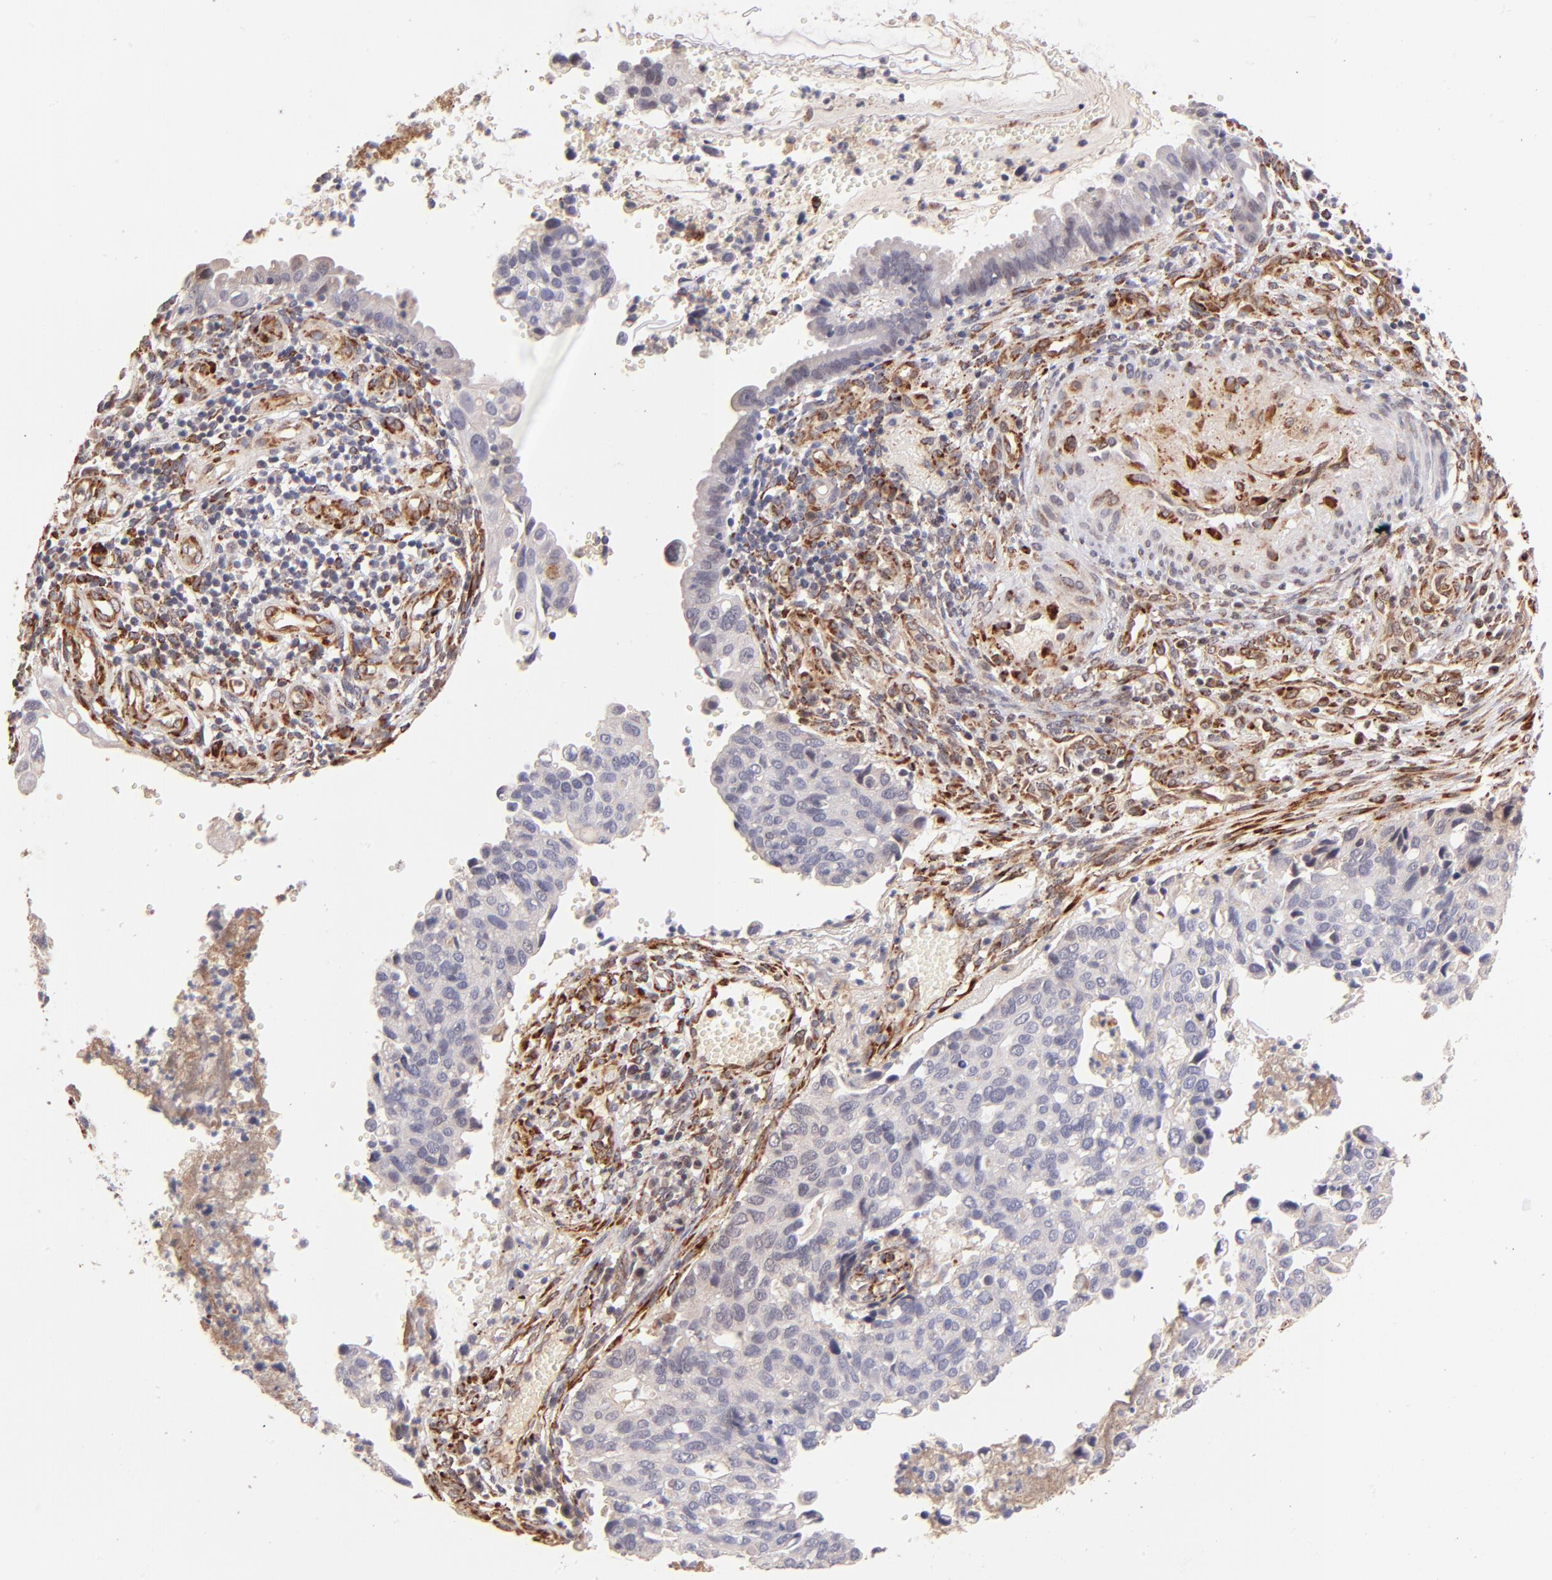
{"staining": {"intensity": "negative", "quantity": "none", "location": "none"}, "tissue": "cervical cancer", "cell_type": "Tumor cells", "image_type": "cancer", "snomed": [{"axis": "morphology", "description": "Normal tissue, NOS"}, {"axis": "morphology", "description": "Squamous cell carcinoma, NOS"}, {"axis": "topography", "description": "Cervix"}], "caption": "Tumor cells are negative for protein expression in human cervical cancer.", "gene": "SPARC", "patient": {"sex": "female", "age": 45}}